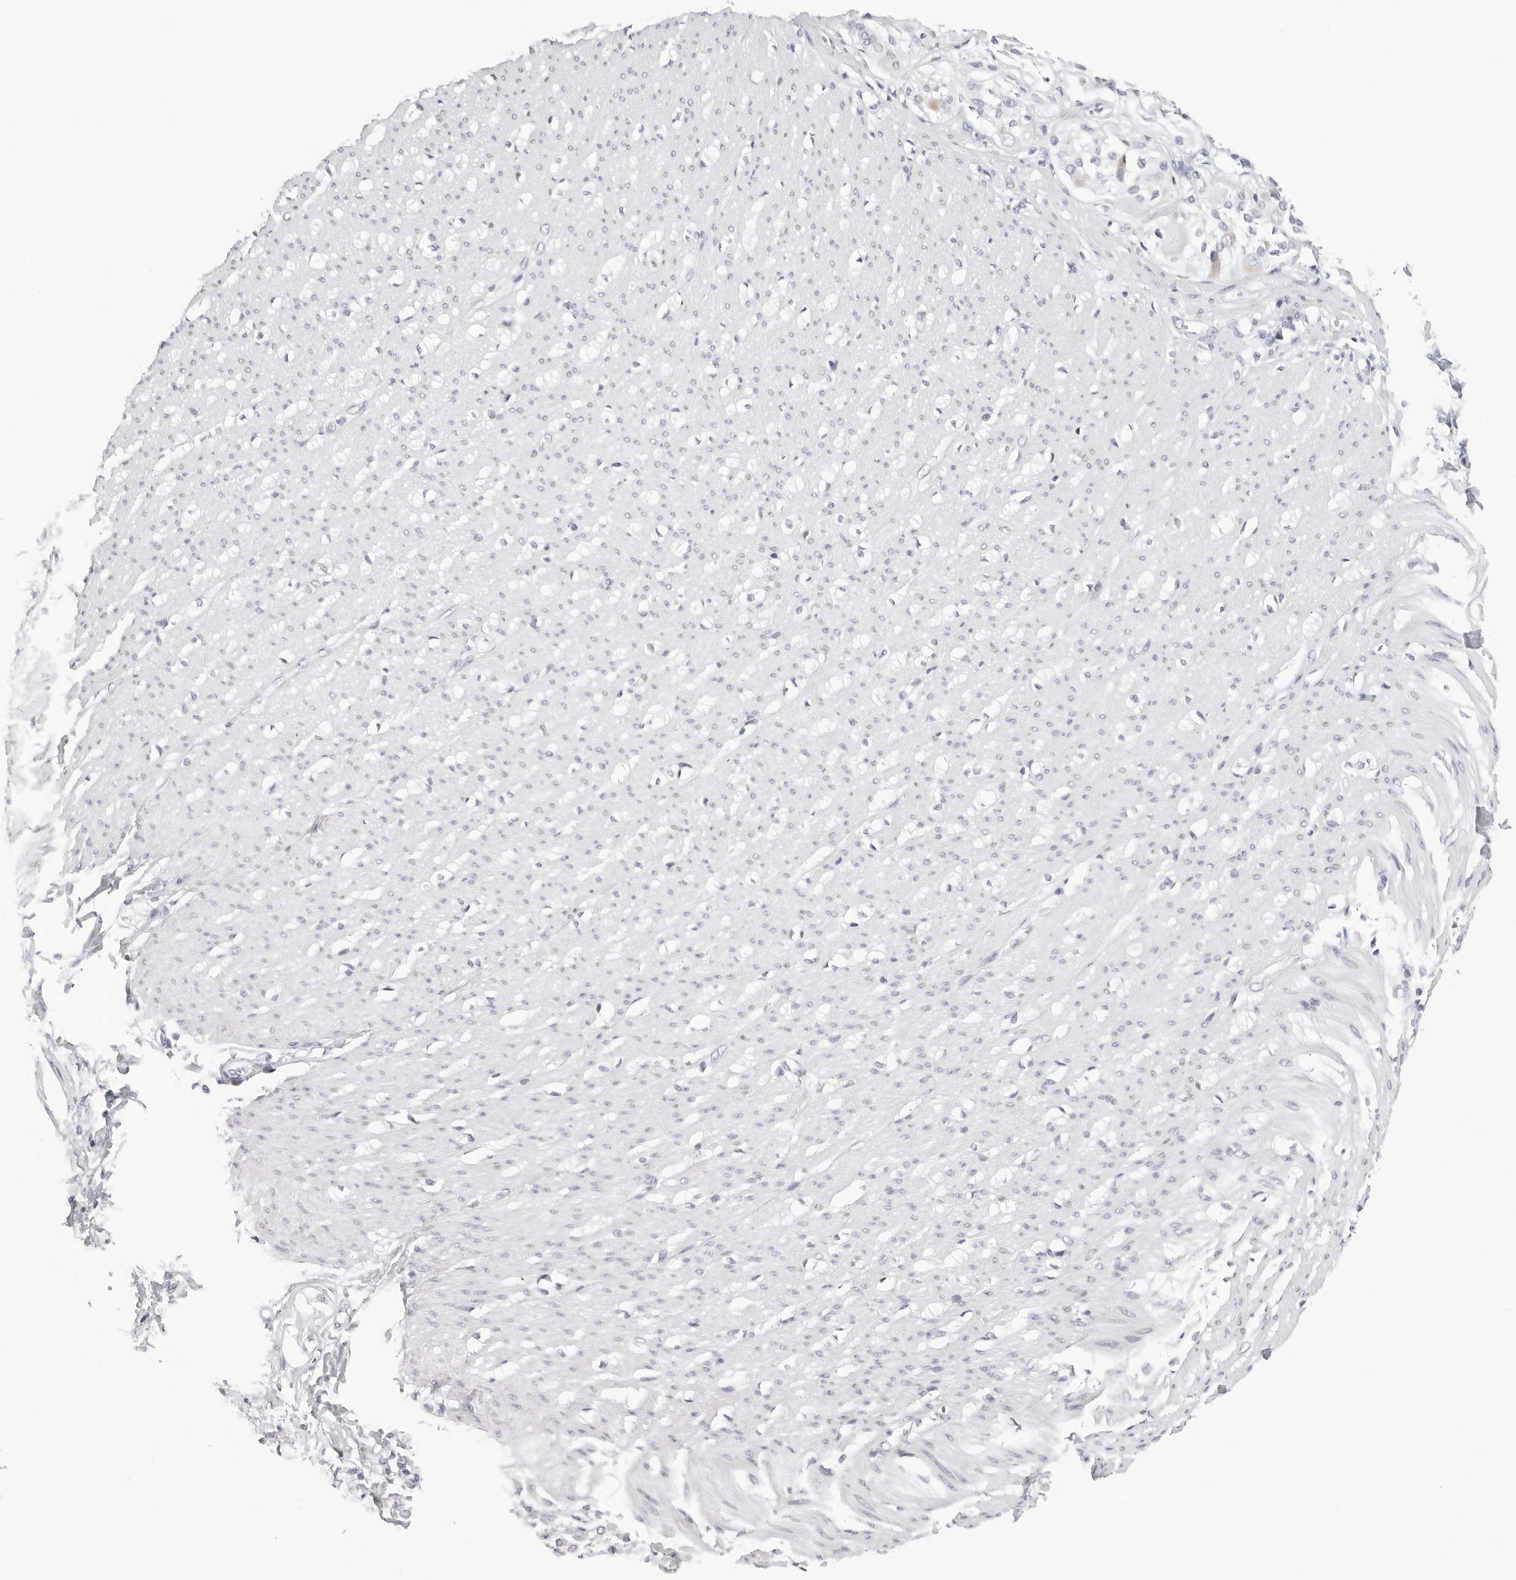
{"staining": {"intensity": "negative", "quantity": "none", "location": "none"}, "tissue": "smooth muscle", "cell_type": "Smooth muscle cells", "image_type": "normal", "snomed": [{"axis": "morphology", "description": "Normal tissue, NOS"}, {"axis": "morphology", "description": "Adenocarcinoma, NOS"}, {"axis": "topography", "description": "Colon"}, {"axis": "topography", "description": "Peripheral nerve tissue"}], "caption": "Smooth muscle stained for a protein using immunohistochemistry (IHC) reveals no positivity smooth muscle cells.", "gene": "EDN2", "patient": {"sex": "male", "age": 14}}